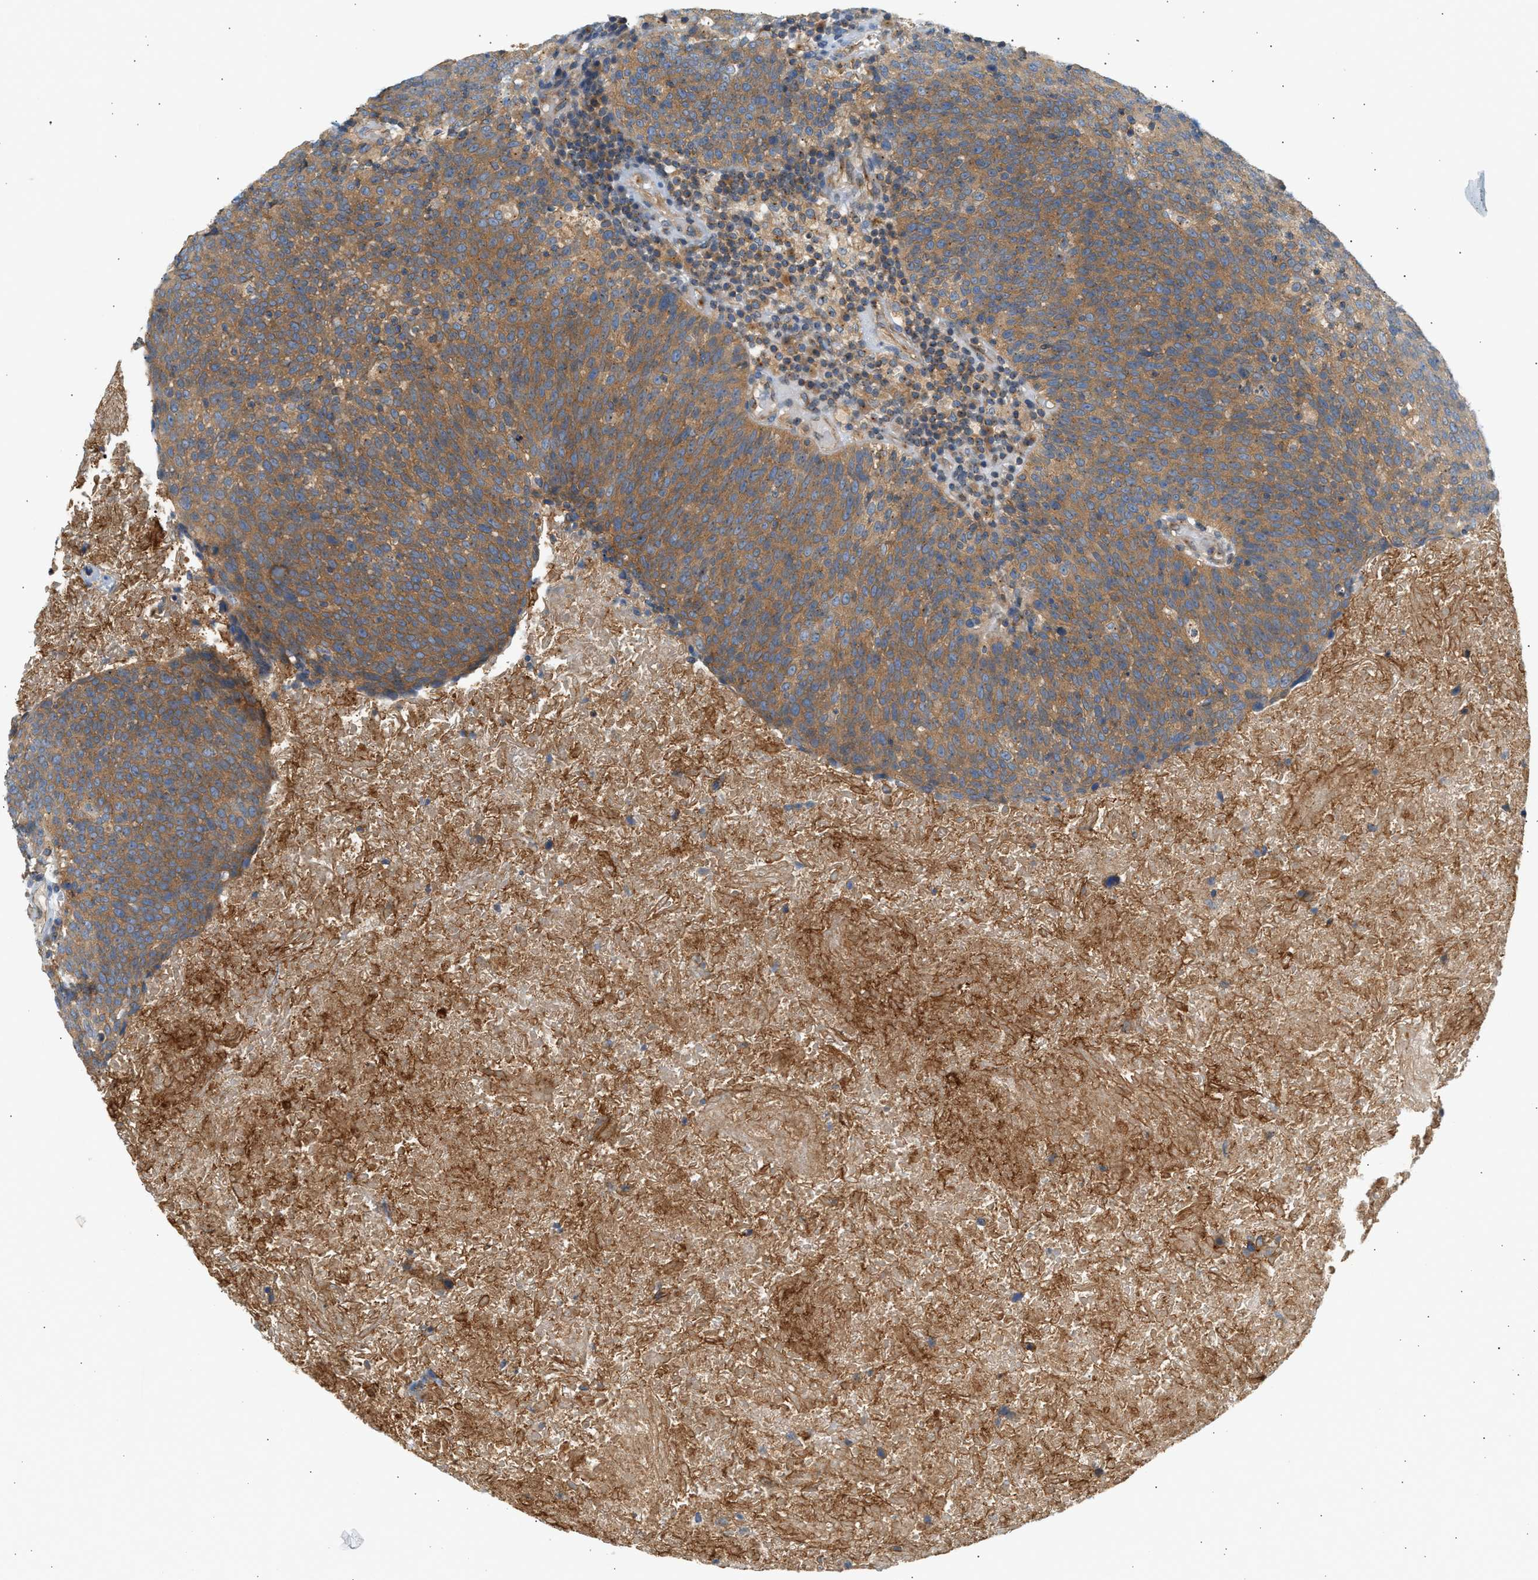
{"staining": {"intensity": "moderate", "quantity": ">75%", "location": "cytoplasmic/membranous"}, "tissue": "head and neck cancer", "cell_type": "Tumor cells", "image_type": "cancer", "snomed": [{"axis": "morphology", "description": "Squamous cell carcinoma, NOS"}, {"axis": "morphology", "description": "Squamous cell carcinoma, metastatic, NOS"}, {"axis": "topography", "description": "Lymph node"}, {"axis": "topography", "description": "Head-Neck"}], "caption": "Head and neck cancer stained with a protein marker exhibits moderate staining in tumor cells.", "gene": "PAFAH1B1", "patient": {"sex": "male", "age": 62}}